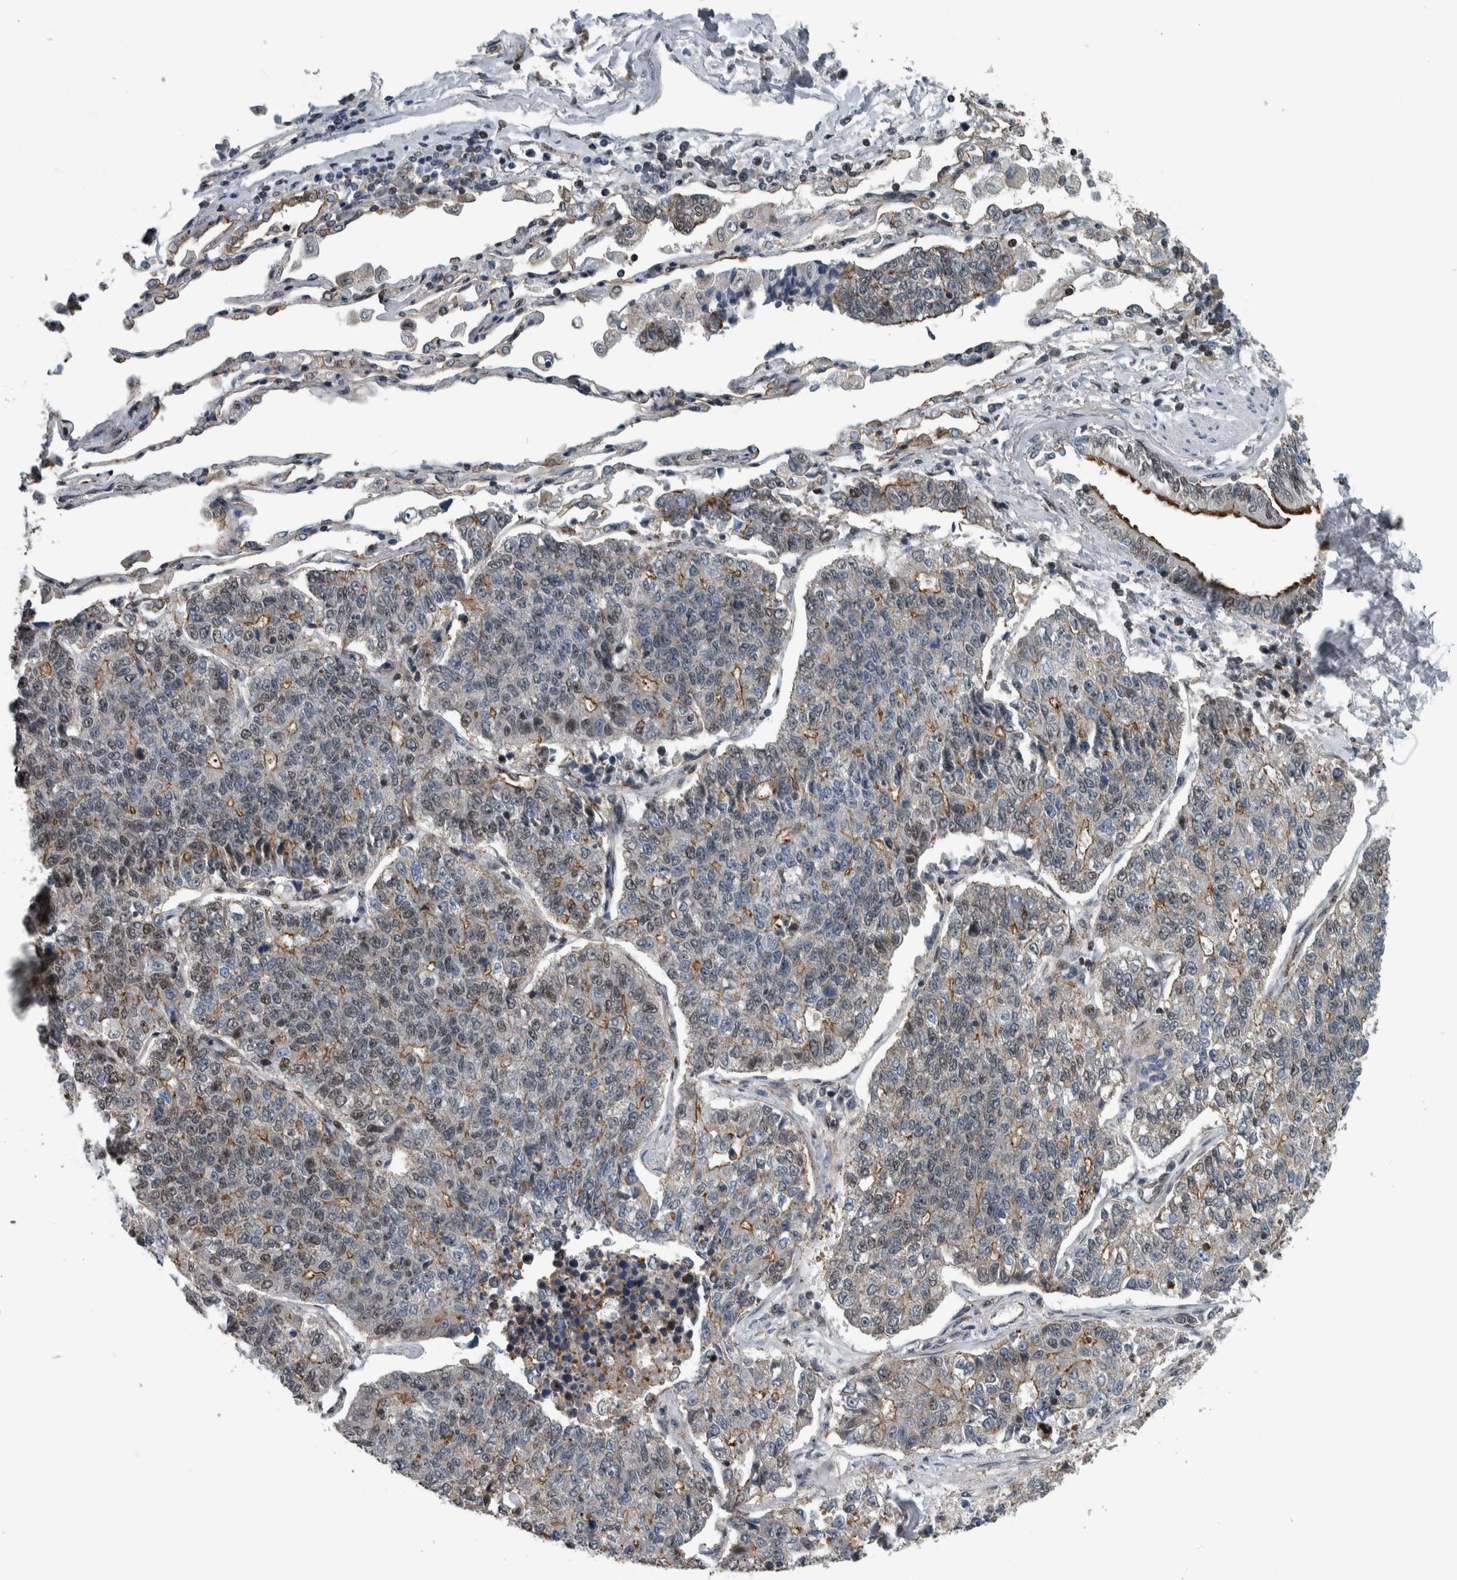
{"staining": {"intensity": "moderate", "quantity": "25%-75%", "location": "cytoplasmic/membranous"}, "tissue": "lung cancer", "cell_type": "Tumor cells", "image_type": "cancer", "snomed": [{"axis": "morphology", "description": "Adenocarcinoma, NOS"}, {"axis": "topography", "description": "Lung"}], "caption": "Immunohistochemical staining of human lung cancer displays medium levels of moderate cytoplasmic/membranous protein staining in approximately 25%-75% of tumor cells.", "gene": "FAM135B", "patient": {"sex": "male", "age": 49}}